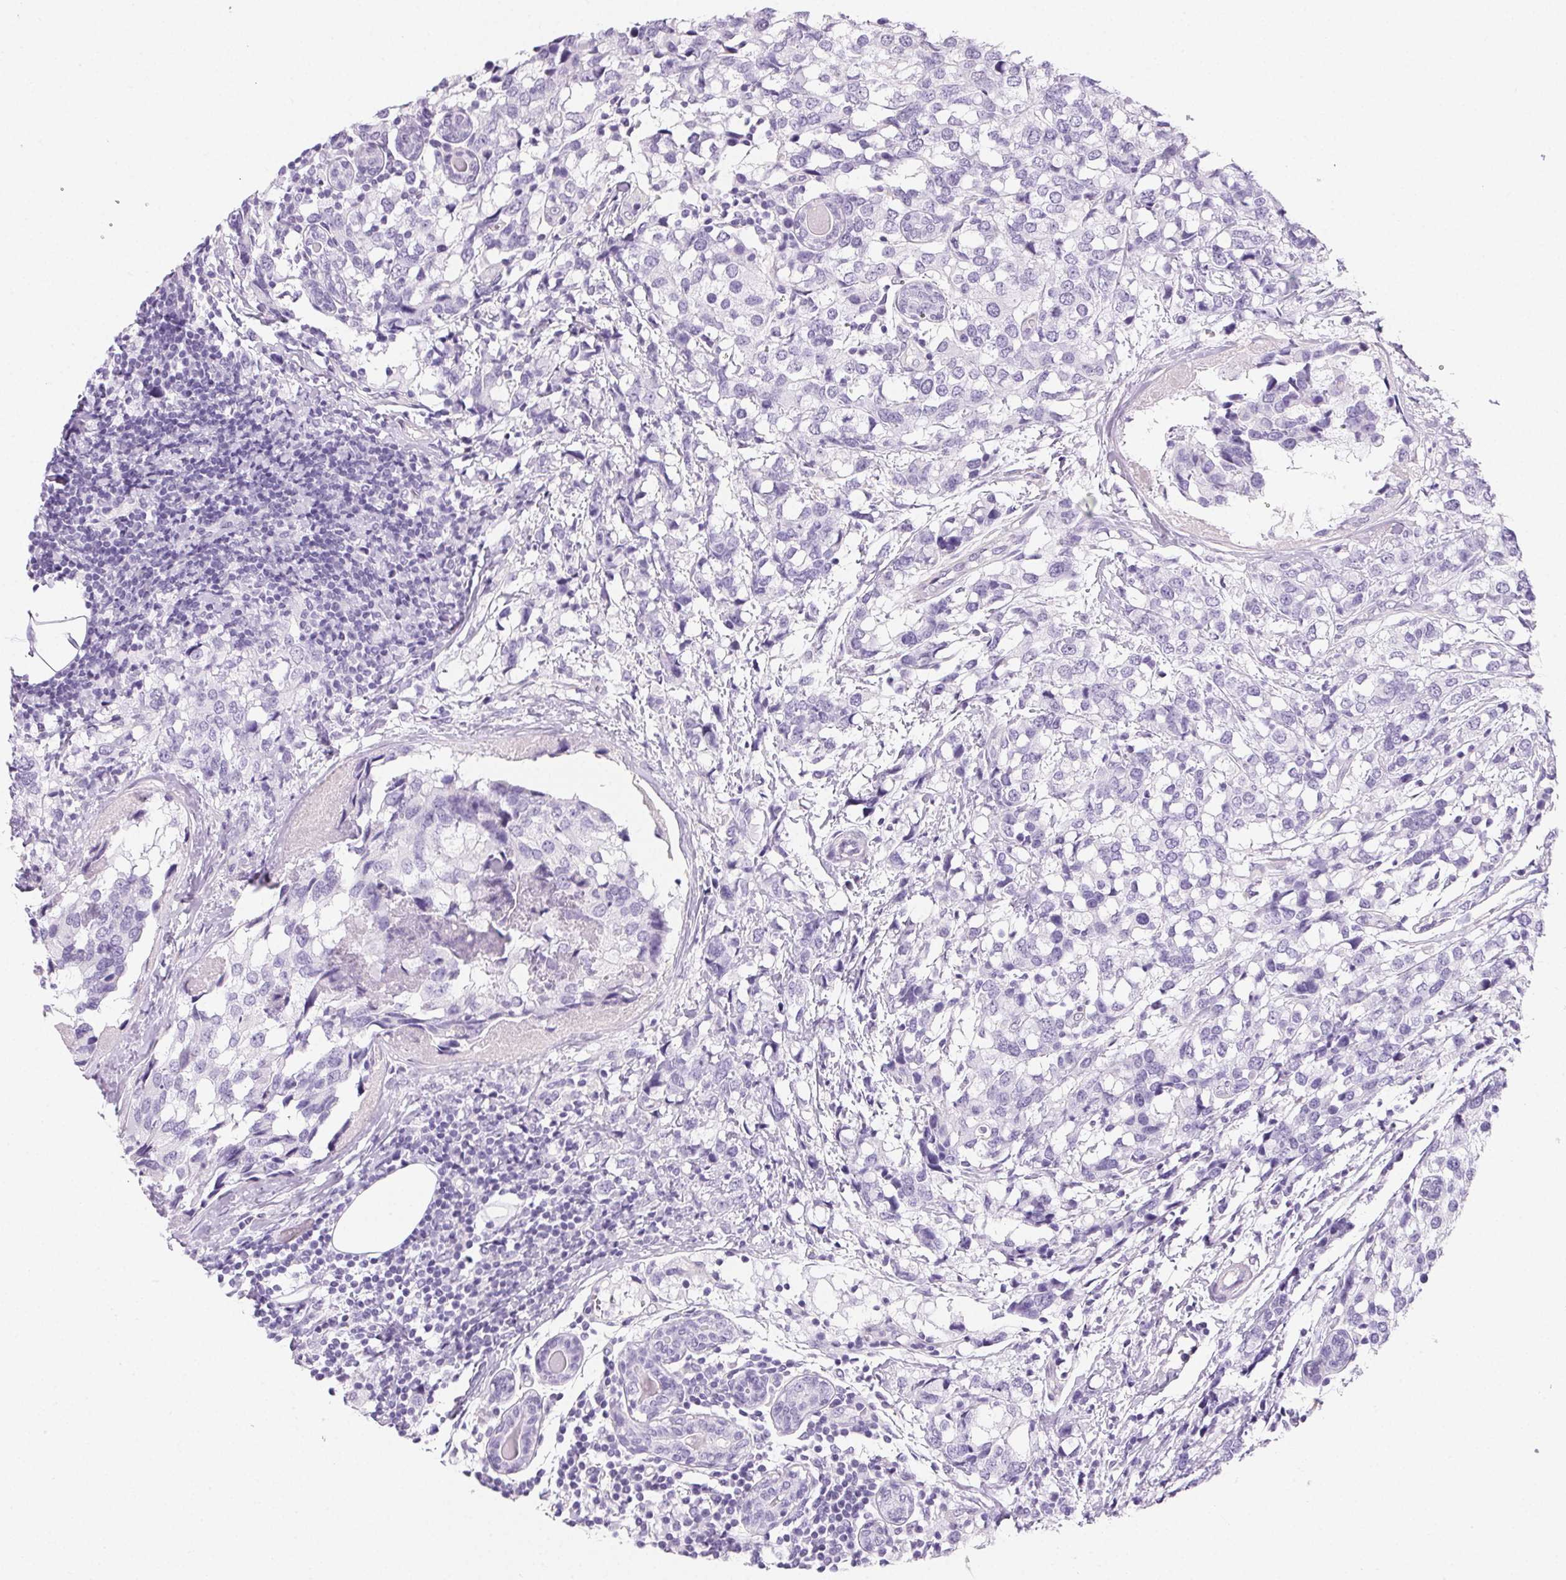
{"staining": {"intensity": "negative", "quantity": "none", "location": "none"}, "tissue": "breast cancer", "cell_type": "Tumor cells", "image_type": "cancer", "snomed": [{"axis": "morphology", "description": "Lobular carcinoma"}, {"axis": "topography", "description": "Breast"}], "caption": "Immunohistochemistry (IHC) photomicrograph of neoplastic tissue: lobular carcinoma (breast) stained with DAB reveals no significant protein positivity in tumor cells. (Stains: DAB (3,3'-diaminobenzidine) immunohistochemistry (IHC) with hematoxylin counter stain, Microscopy: brightfield microscopy at high magnification).", "gene": "PRSS3", "patient": {"sex": "female", "age": 59}}